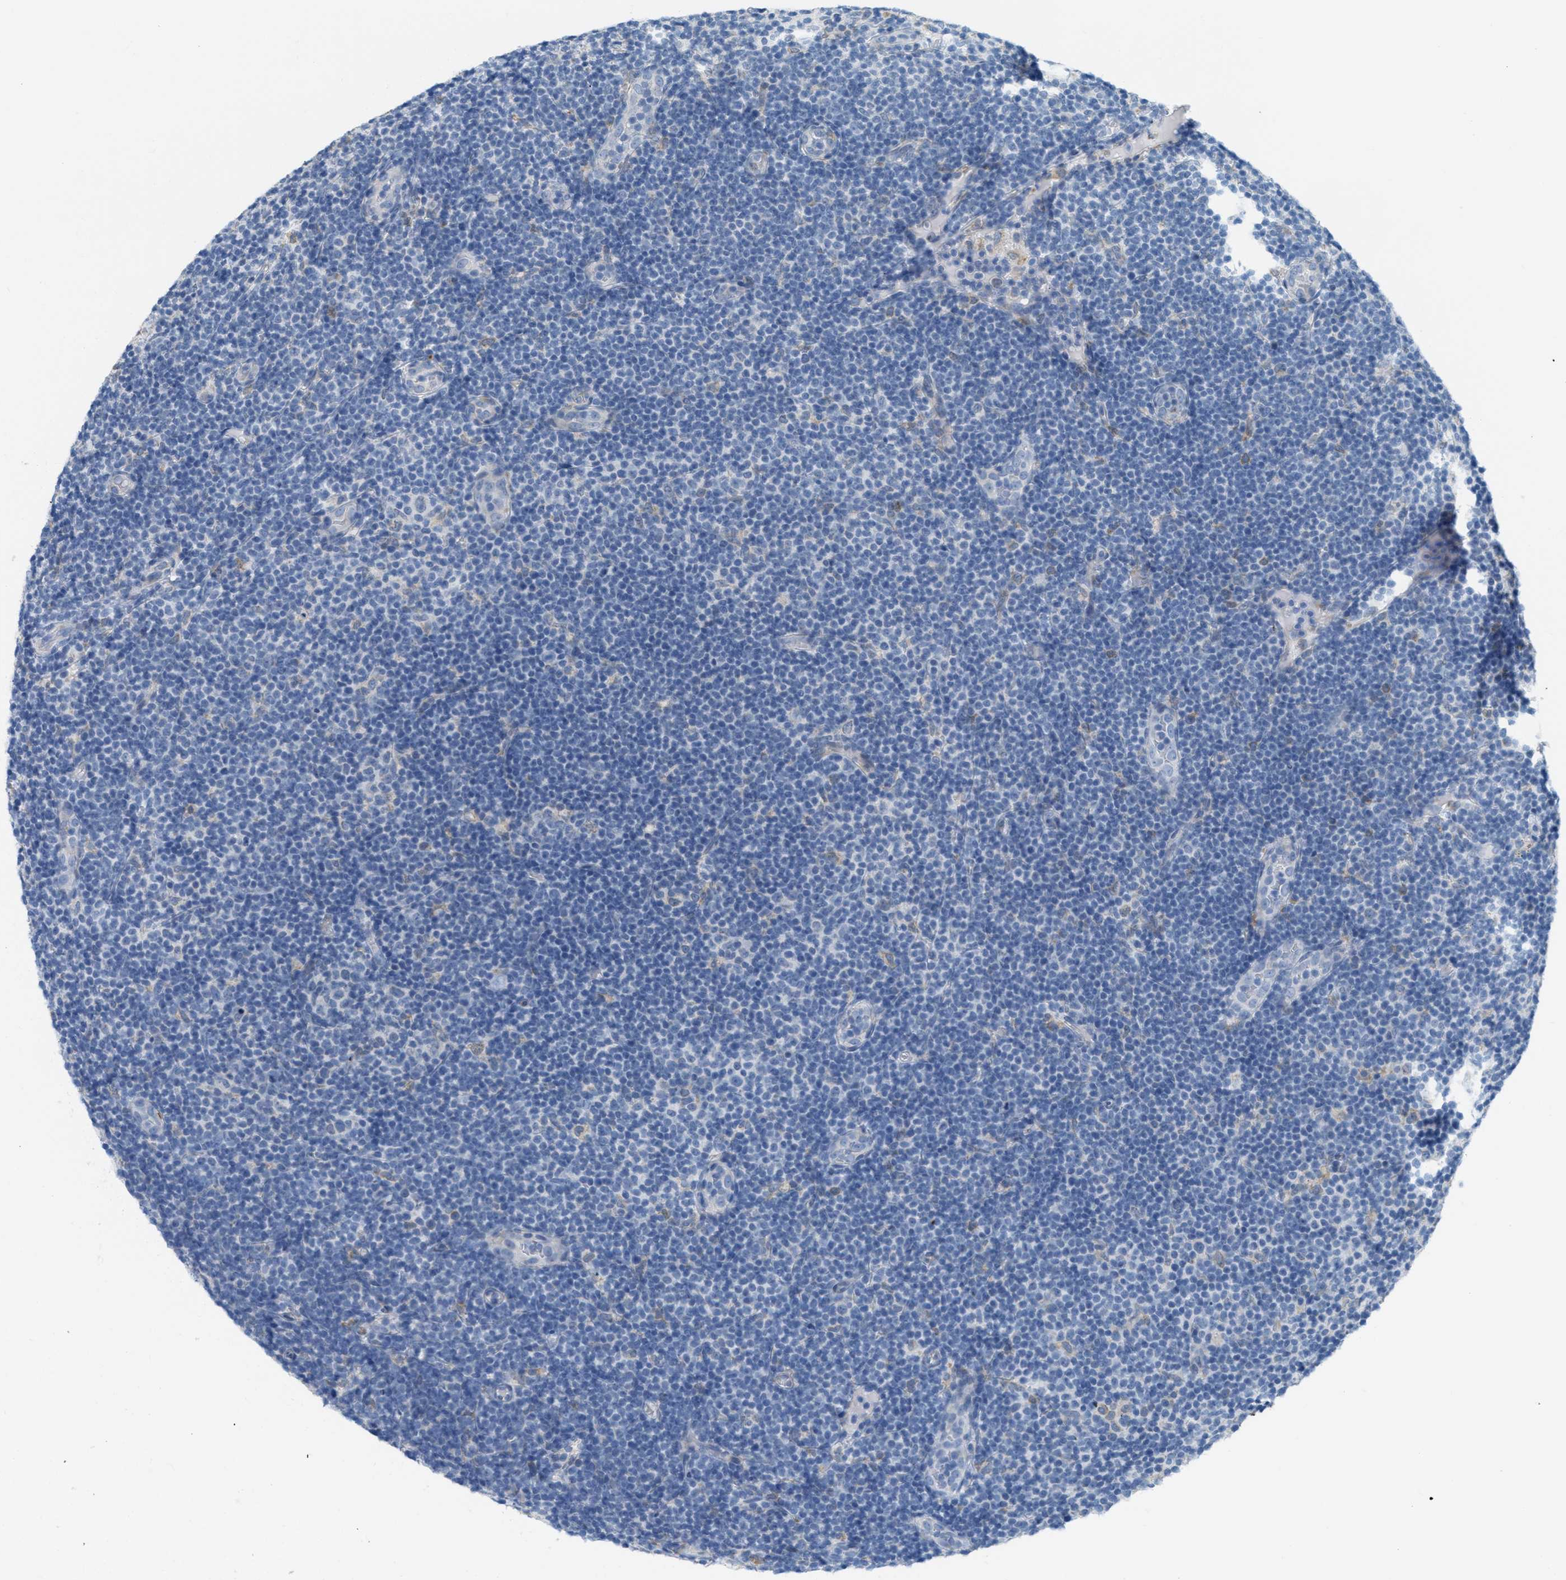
{"staining": {"intensity": "negative", "quantity": "none", "location": "none"}, "tissue": "lymphoma", "cell_type": "Tumor cells", "image_type": "cancer", "snomed": [{"axis": "morphology", "description": "Malignant lymphoma, non-Hodgkin's type, Low grade"}, {"axis": "topography", "description": "Lymph node"}], "caption": "Image shows no protein staining in tumor cells of lymphoma tissue. The staining is performed using DAB (3,3'-diaminobenzidine) brown chromogen with nuclei counter-stained in using hematoxylin.", "gene": "TEX264", "patient": {"sex": "male", "age": 83}}